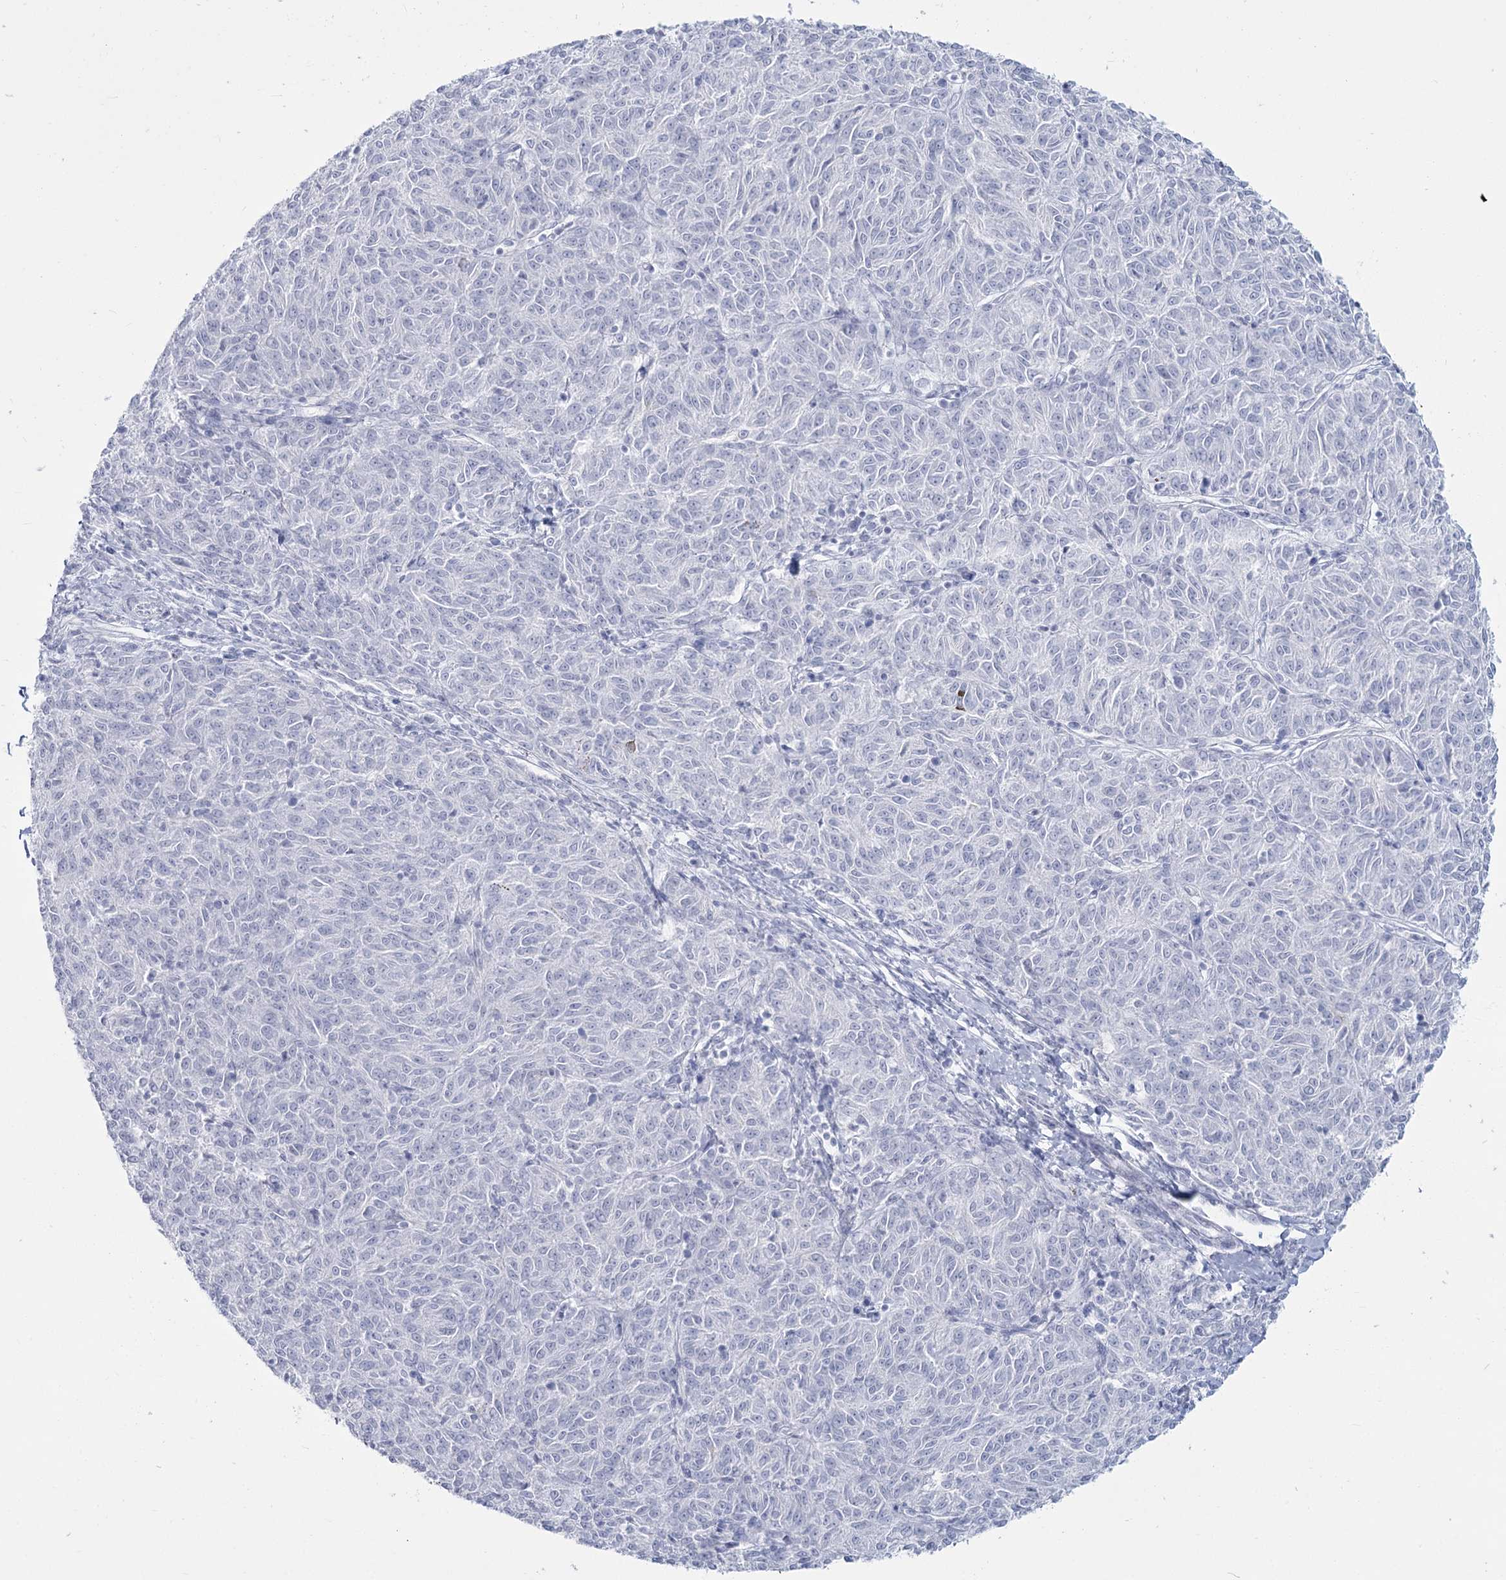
{"staining": {"intensity": "negative", "quantity": "none", "location": "none"}, "tissue": "melanoma", "cell_type": "Tumor cells", "image_type": "cancer", "snomed": [{"axis": "morphology", "description": "Malignant melanoma, NOS"}, {"axis": "topography", "description": "Skin"}], "caption": "High magnification brightfield microscopy of malignant melanoma stained with DAB (brown) and counterstained with hematoxylin (blue): tumor cells show no significant positivity.", "gene": "SLC6A19", "patient": {"sex": "female", "age": 72}}